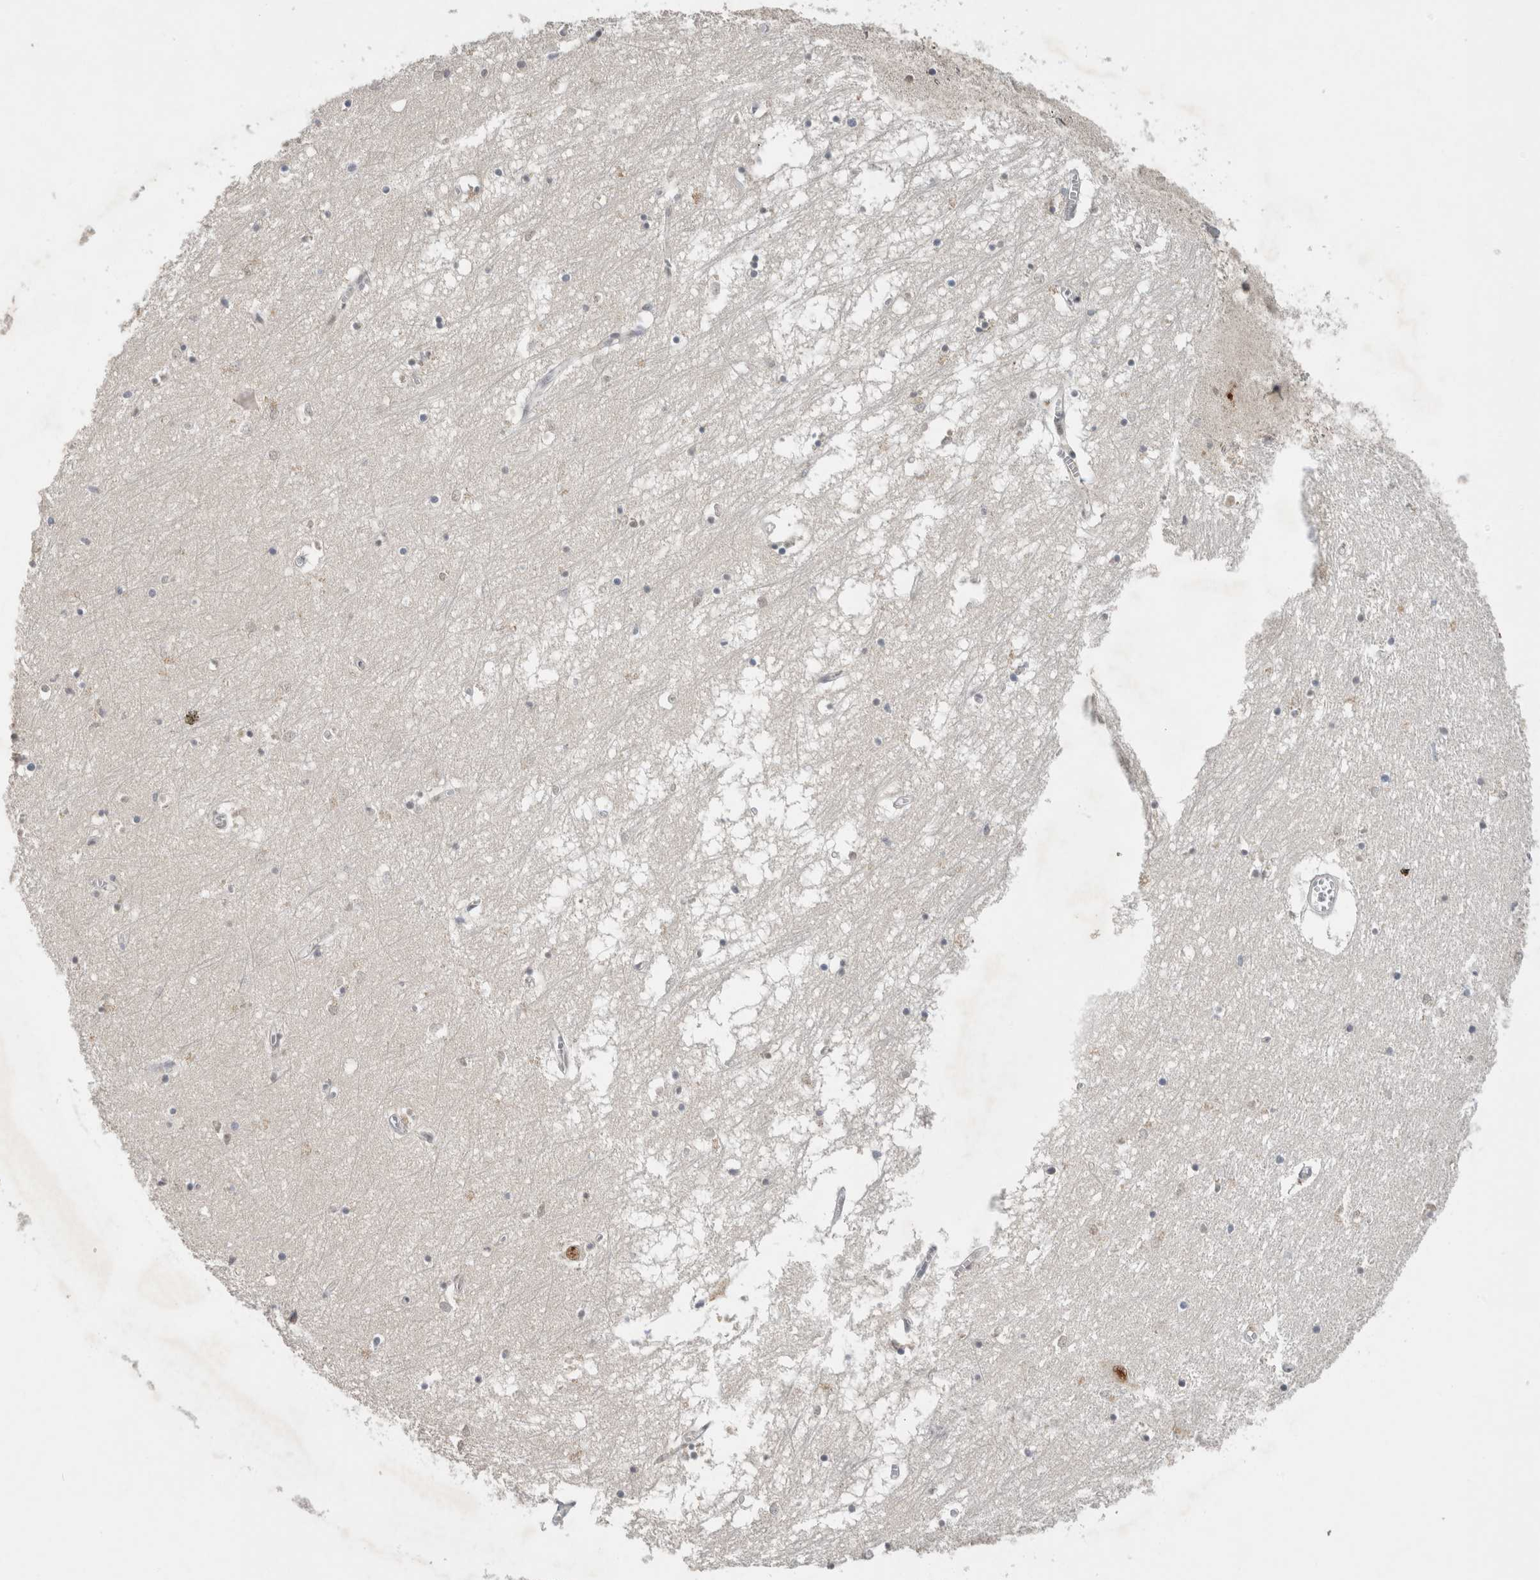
{"staining": {"intensity": "moderate", "quantity": "<25%", "location": "nuclear"}, "tissue": "hippocampus", "cell_type": "Glial cells", "image_type": "normal", "snomed": [{"axis": "morphology", "description": "Normal tissue, NOS"}, {"axis": "topography", "description": "Hippocampus"}], "caption": "Hippocampus stained with DAB IHC exhibits low levels of moderate nuclear expression in approximately <25% of glial cells.", "gene": "DDX42", "patient": {"sex": "male", "age": 70}}